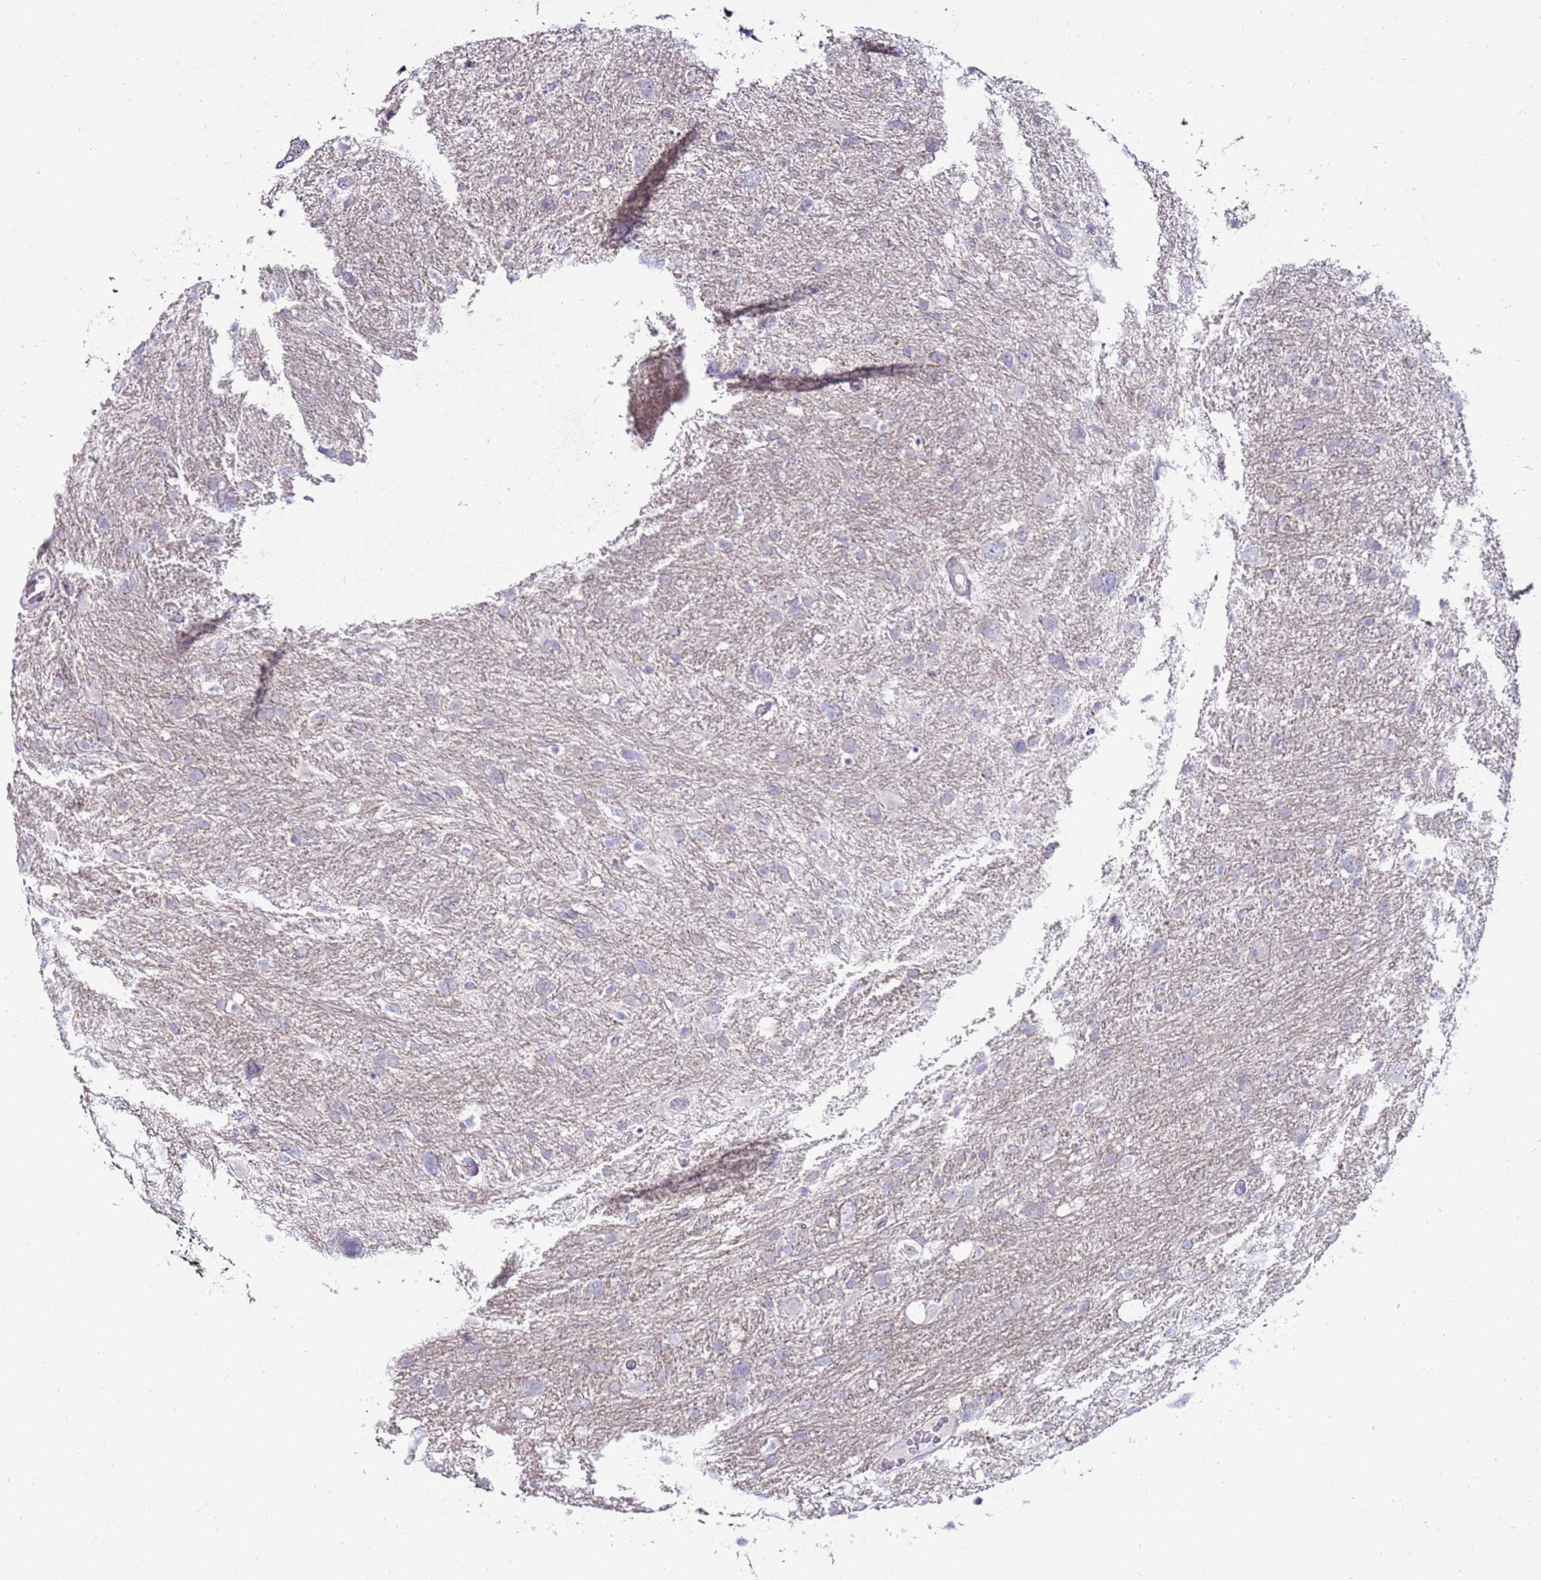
{"staining": {"intensity": "negative", "quantity": "none", "location": "none"}, "tissue": "glioma", "cell_type": "Tumor cells", "image_type": "cancer", "snomed": [{"axis": "morphology", "description": "Glioma, malignant, High grade"}, {"axis": "topography", "description": "Brain"}], "caption": "An image of human glioma is negative for staining in tumor cells.", "gene": "GPN3", "patient": {"sex": "male", "age": 61}}